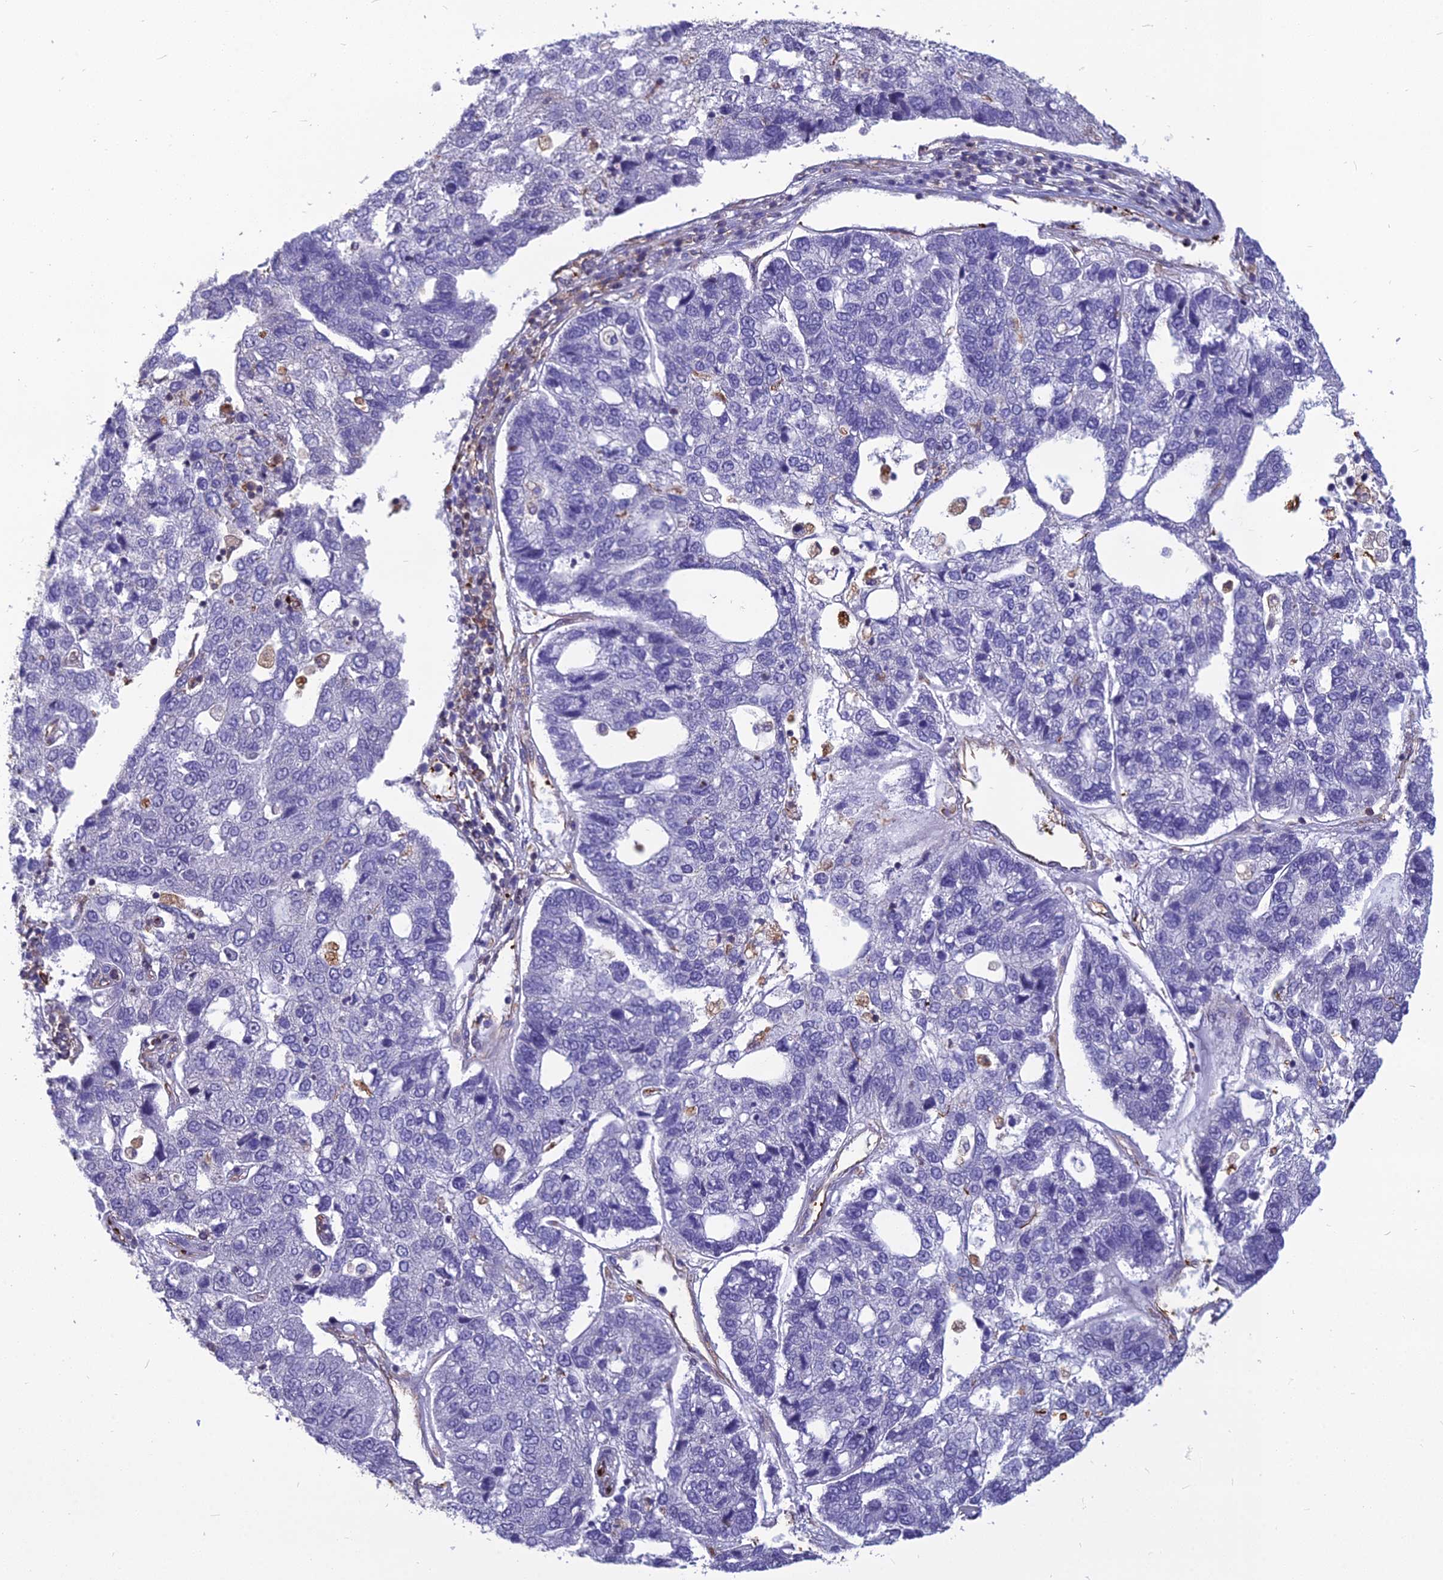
{"staining": {"intensity": "negative", "quantity": "none", "location": "none"}, "tissue": "pancreatic cancer", "cell_type": "Tumor cells", "image_type": "cancer", "snomed": [{"axis": "morphology", "description": "Adenocarcinoma, NOS"}, {"axis": "topography", "description": "Pancreas"}], "caption": "High magnification brightfield microscopy of adenocarcinoma (pancreatic) stained with DAB (3,3'-diaminobenzidine) (brown) and counterstained with hematoxylin (blue): tumor cells show no significant staining.", "gene": "PSMD11", "patient": {"sex": "female", "age": 61}}